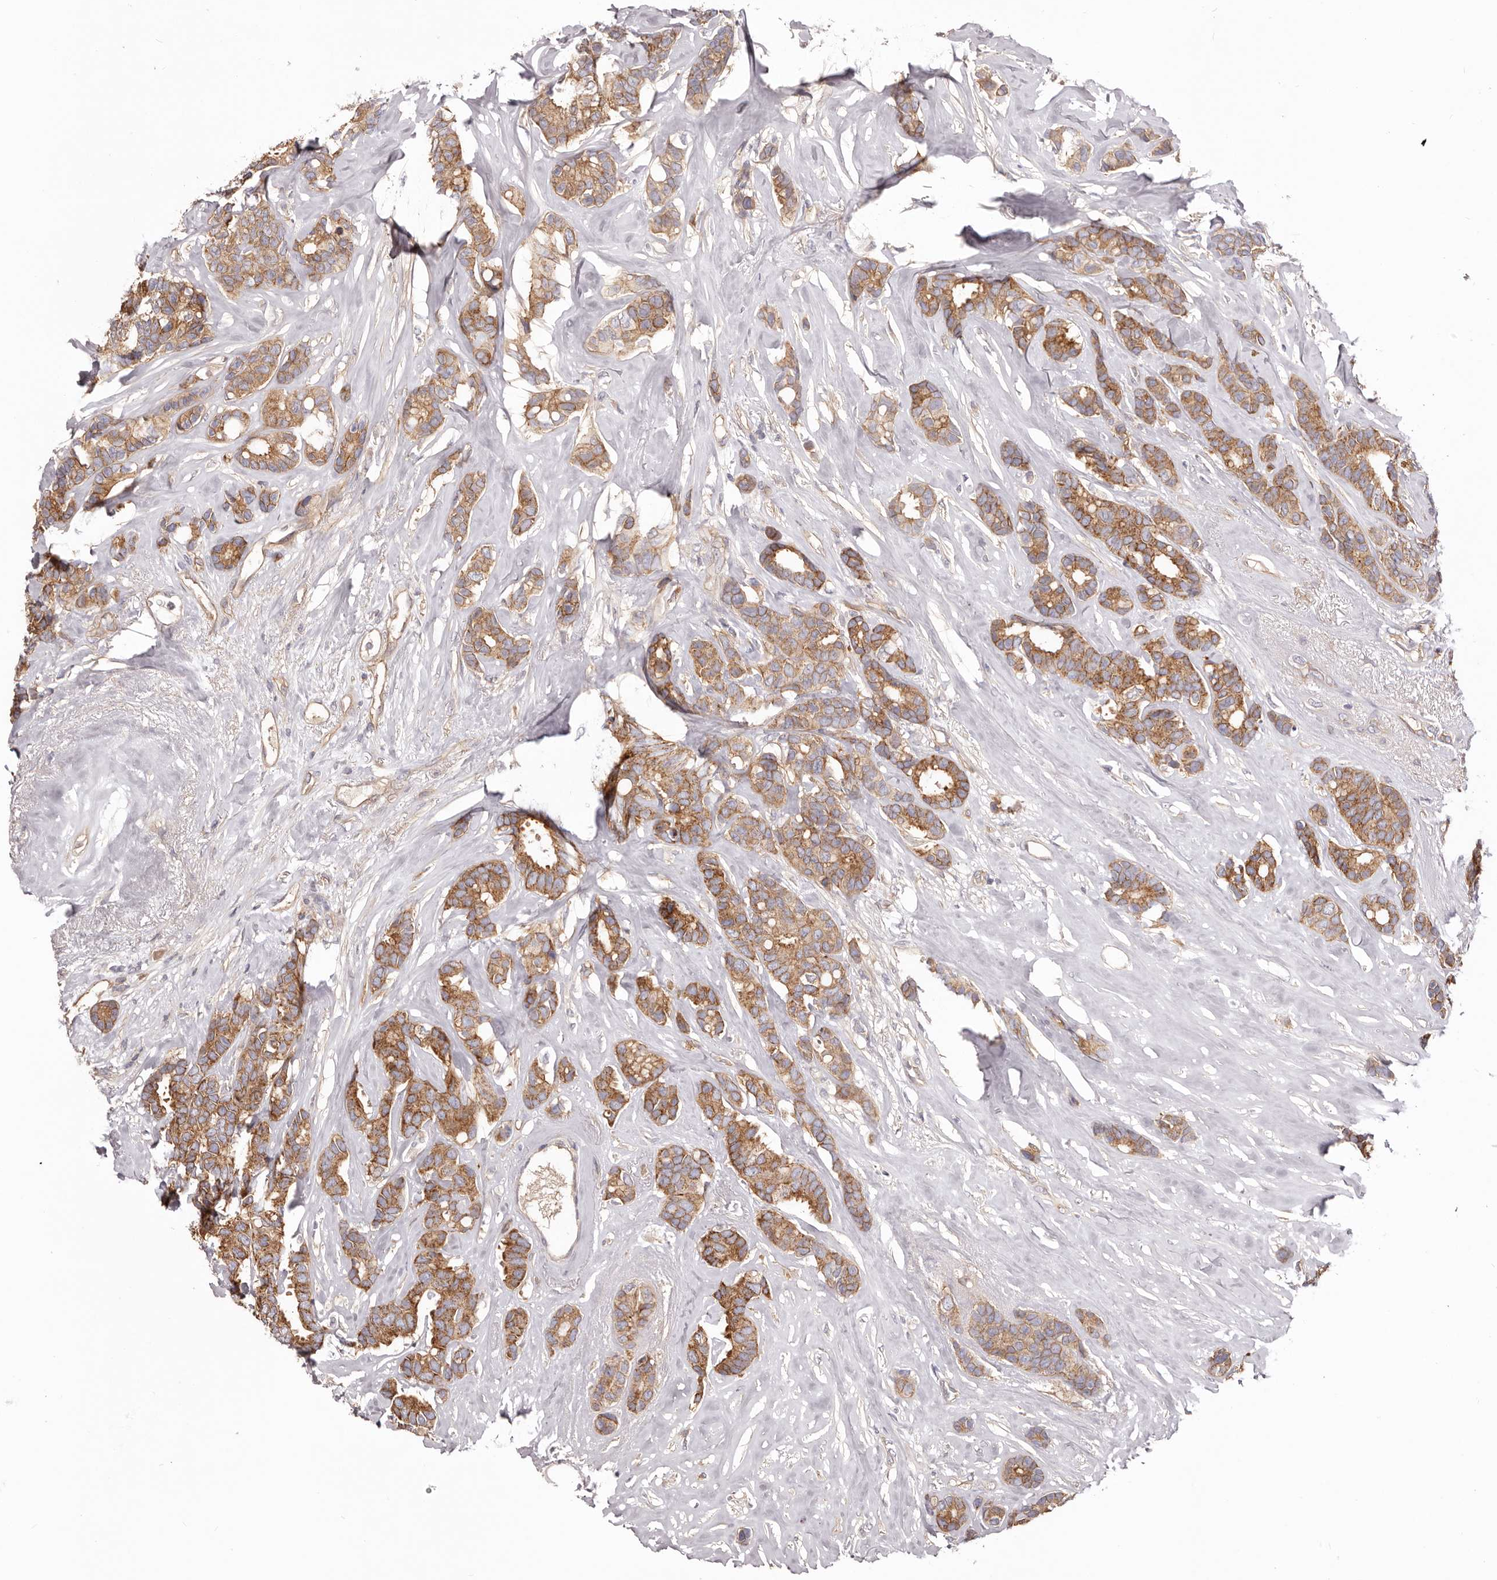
{"staining": {"intensity": "moderate", "quantity": ">75%", "location": "cytoplasmic/membranous"}, "tissue": "breast cancer", "cell_type": "Tumor cells", "image_type": "cancer", "snomed": [{"axis": "morphology", "description": "Duct carcinoma"}, {"axis": "topography", "description": "Breast"}], "caption": "A medium amount of moderate cytoplasmic/membranous expression is present in about >75% of tumor cells in breast cancer tissue.", "gene": "DMRT2", "patient": {"sex": "female", "age": 87}}